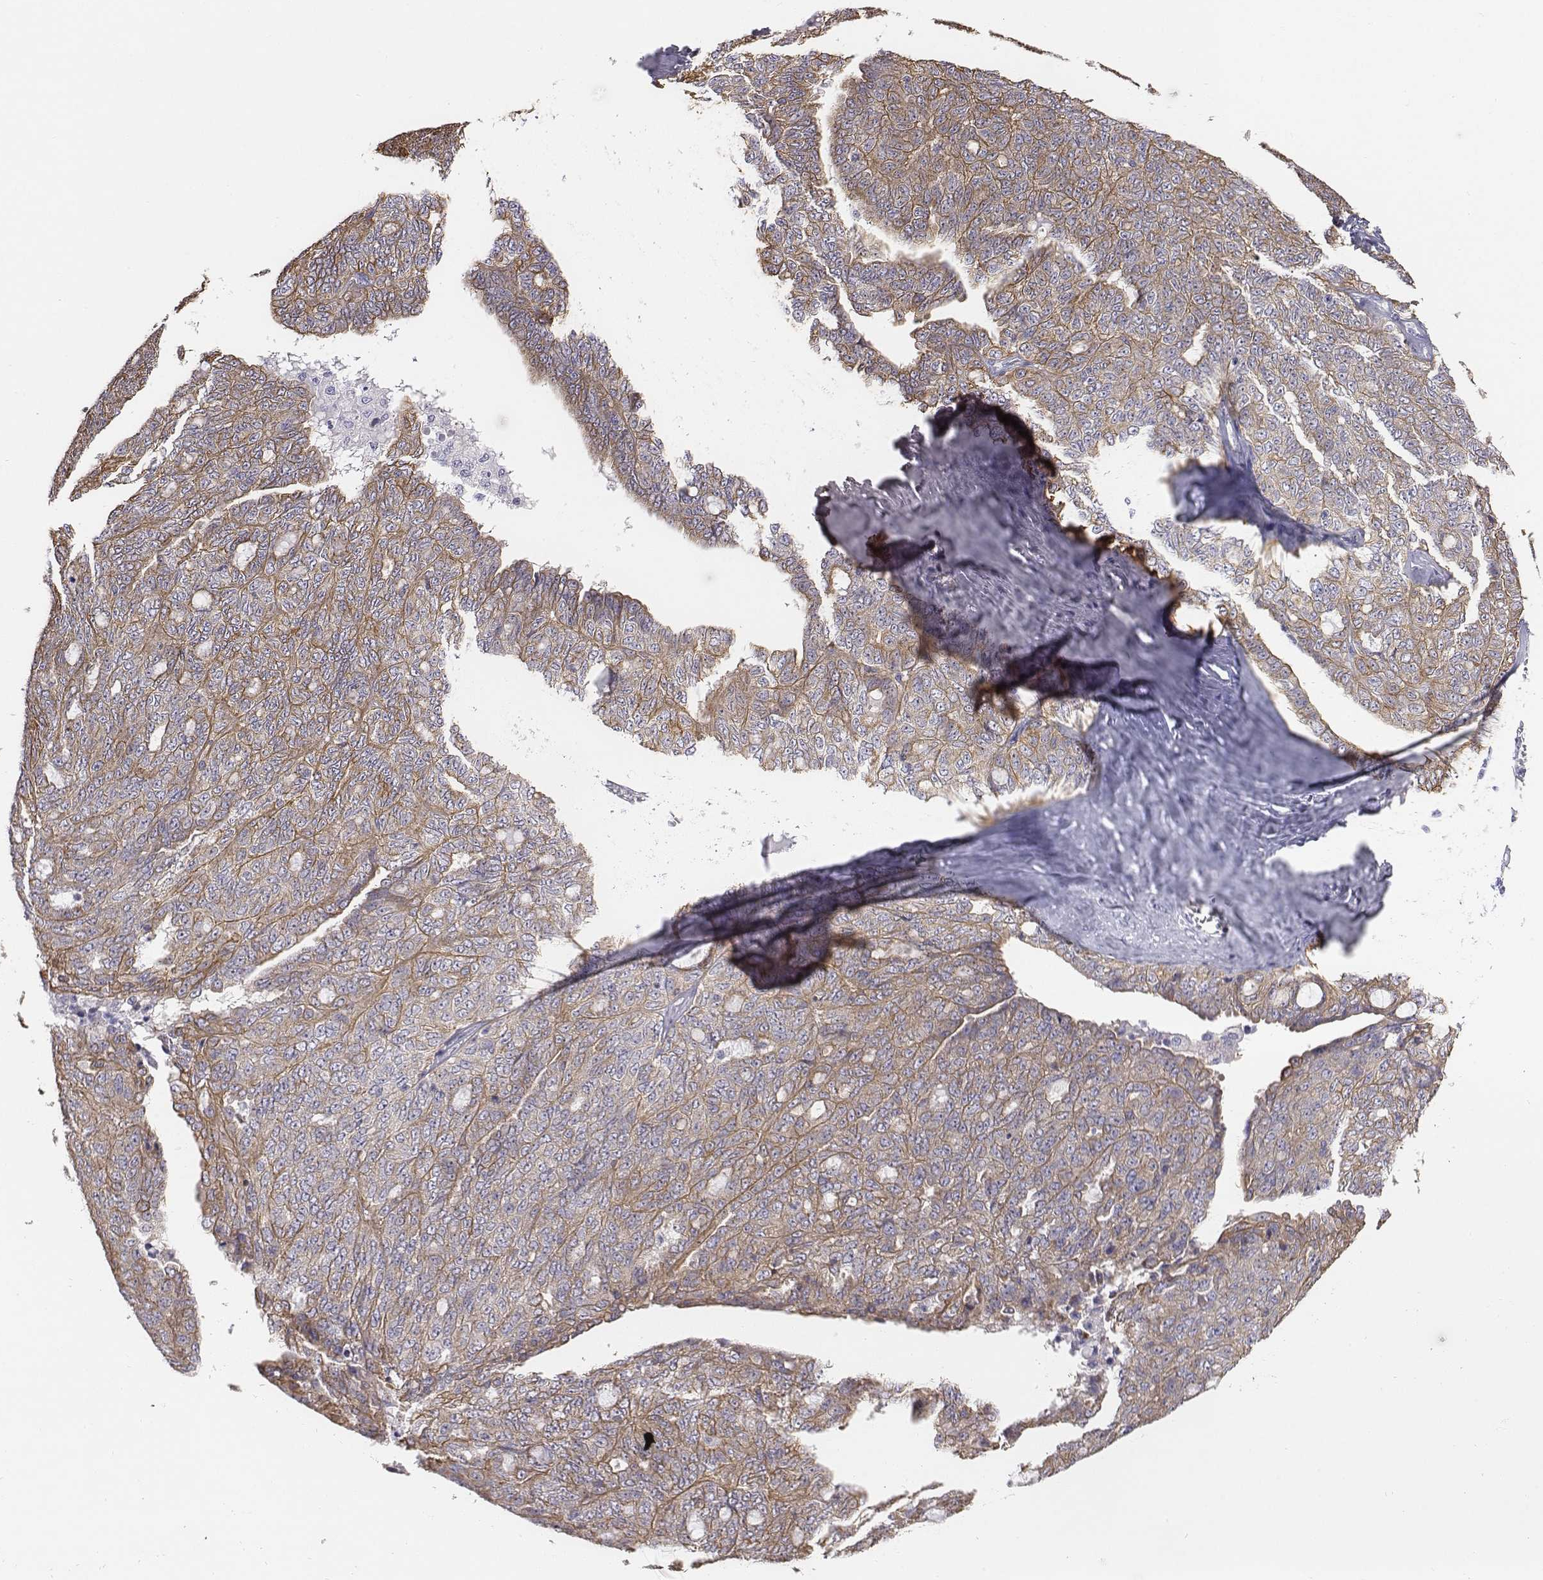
{"staining": {"intensity": "weak", "quantity": "<25%", "location": "cytoplasmic/membranous"}, "tissue": "ovarian cancer", "cell_type": "Tumor cells", "image_type": "cancer", "snomed": [{"axis": "morphology", "description": "Cystadenocarcinoma, serous, NOS"}, {"axis": "topography", "description": "Ovary"}], "caption": "A high-resolution micrograph shows immunohistochemistry staining of ovarian cancer, which exhibits no significant positivity in tumor cells.", "gene": "CHST14", "patient": {"sex": "female", "age": 71}}